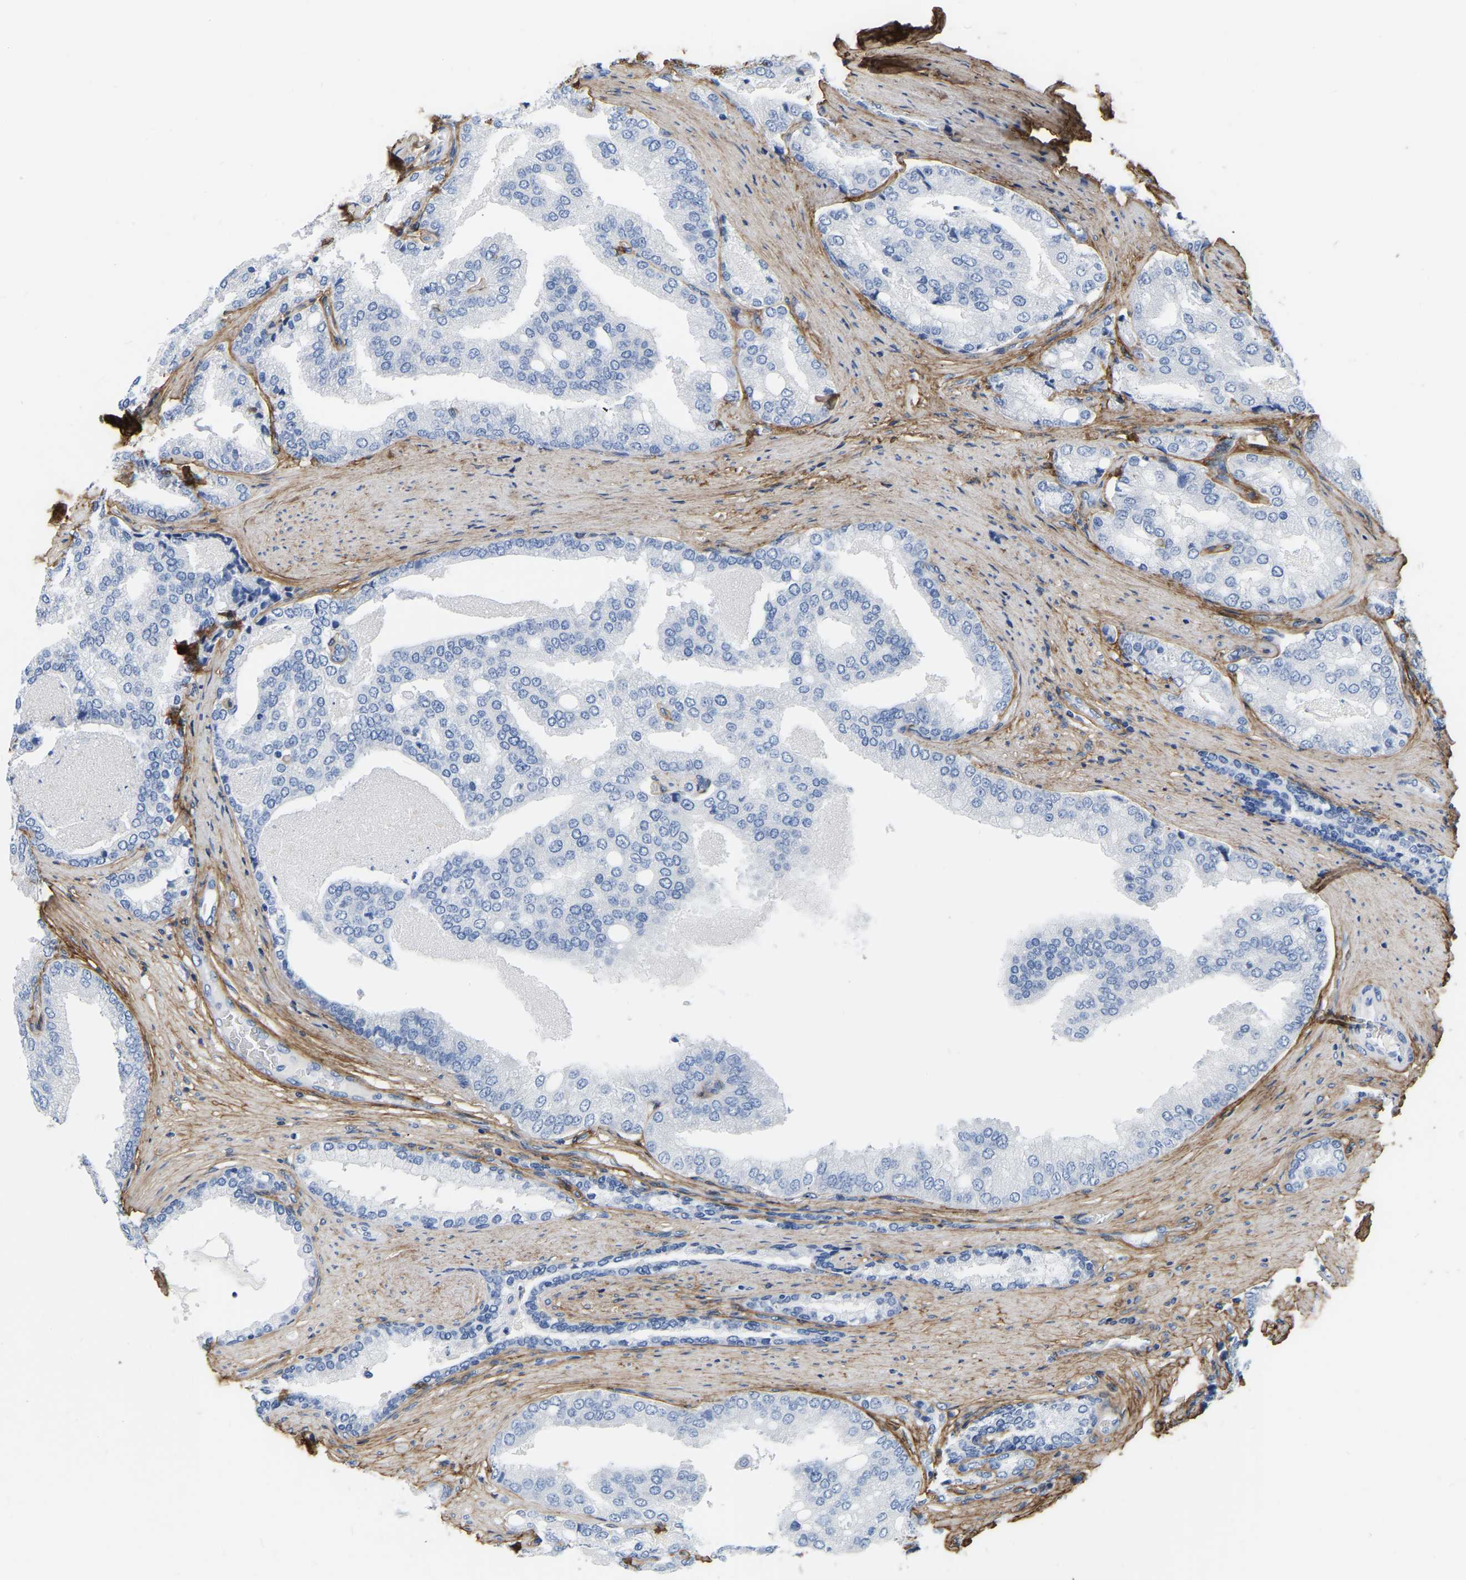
{"staining": {"intensity": "negative", "quantity": "none", "location": "none"}, "tissue": "prostate cancer", "cell_type": "Tumor cells", "image_type": "cancer", "snomed": [{"axis": "morphology", "description": "Adenocarcinoma, High grade"}, {"axis": "topography", "description": "Prostate"}], "caption": "Tumor cells are negative for protein expression in human prostate cancer. (Immunohistochemistry (ihc), brightfield microscopy, high magnification).", "gene": "COL6A1", "patient": {"sex": "male", "age": 50}}